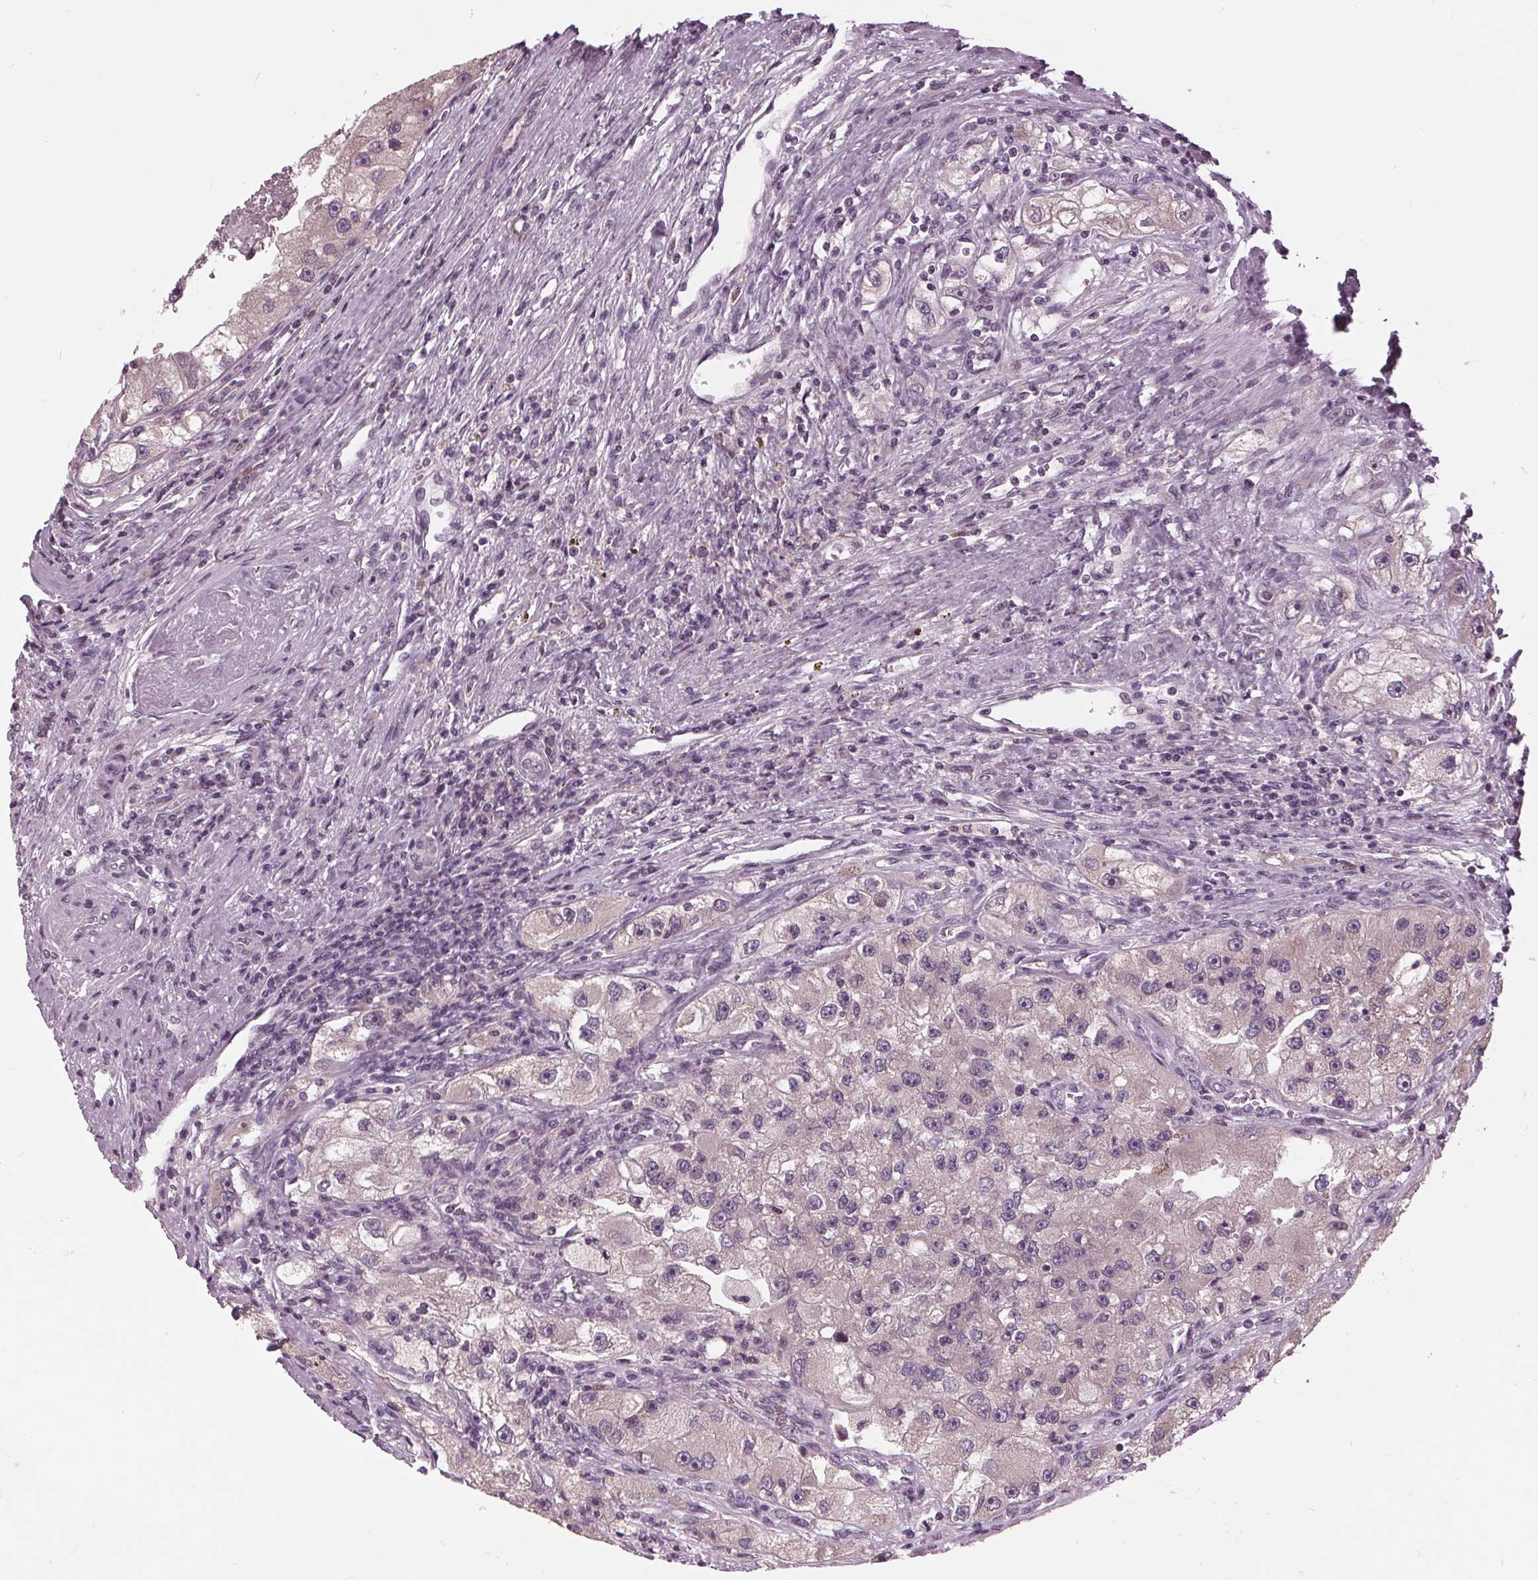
{"staining": {"intensity": "negative", "quantity": "none", "location": "none"}, "tissue": "renal cancer", "cell_type": "Tumor cells", "image_type": "cancer", "snomed": [{"axis": "morphology", "description": "Adenocarcinoma, NOS"}, {"axis": "topography", "description": "Kidney"}], "caption": "Immunohistochemistry (IHC) of human adenocarcinoma (renal) displays no expression in tumor cells. (DAB (3,3'-diaminobenzidine) IHC visualized using brightfield microscopy, high magnification).", "gene": "SIGLEC6", "patient": {"sex": "male", "age": 63}}